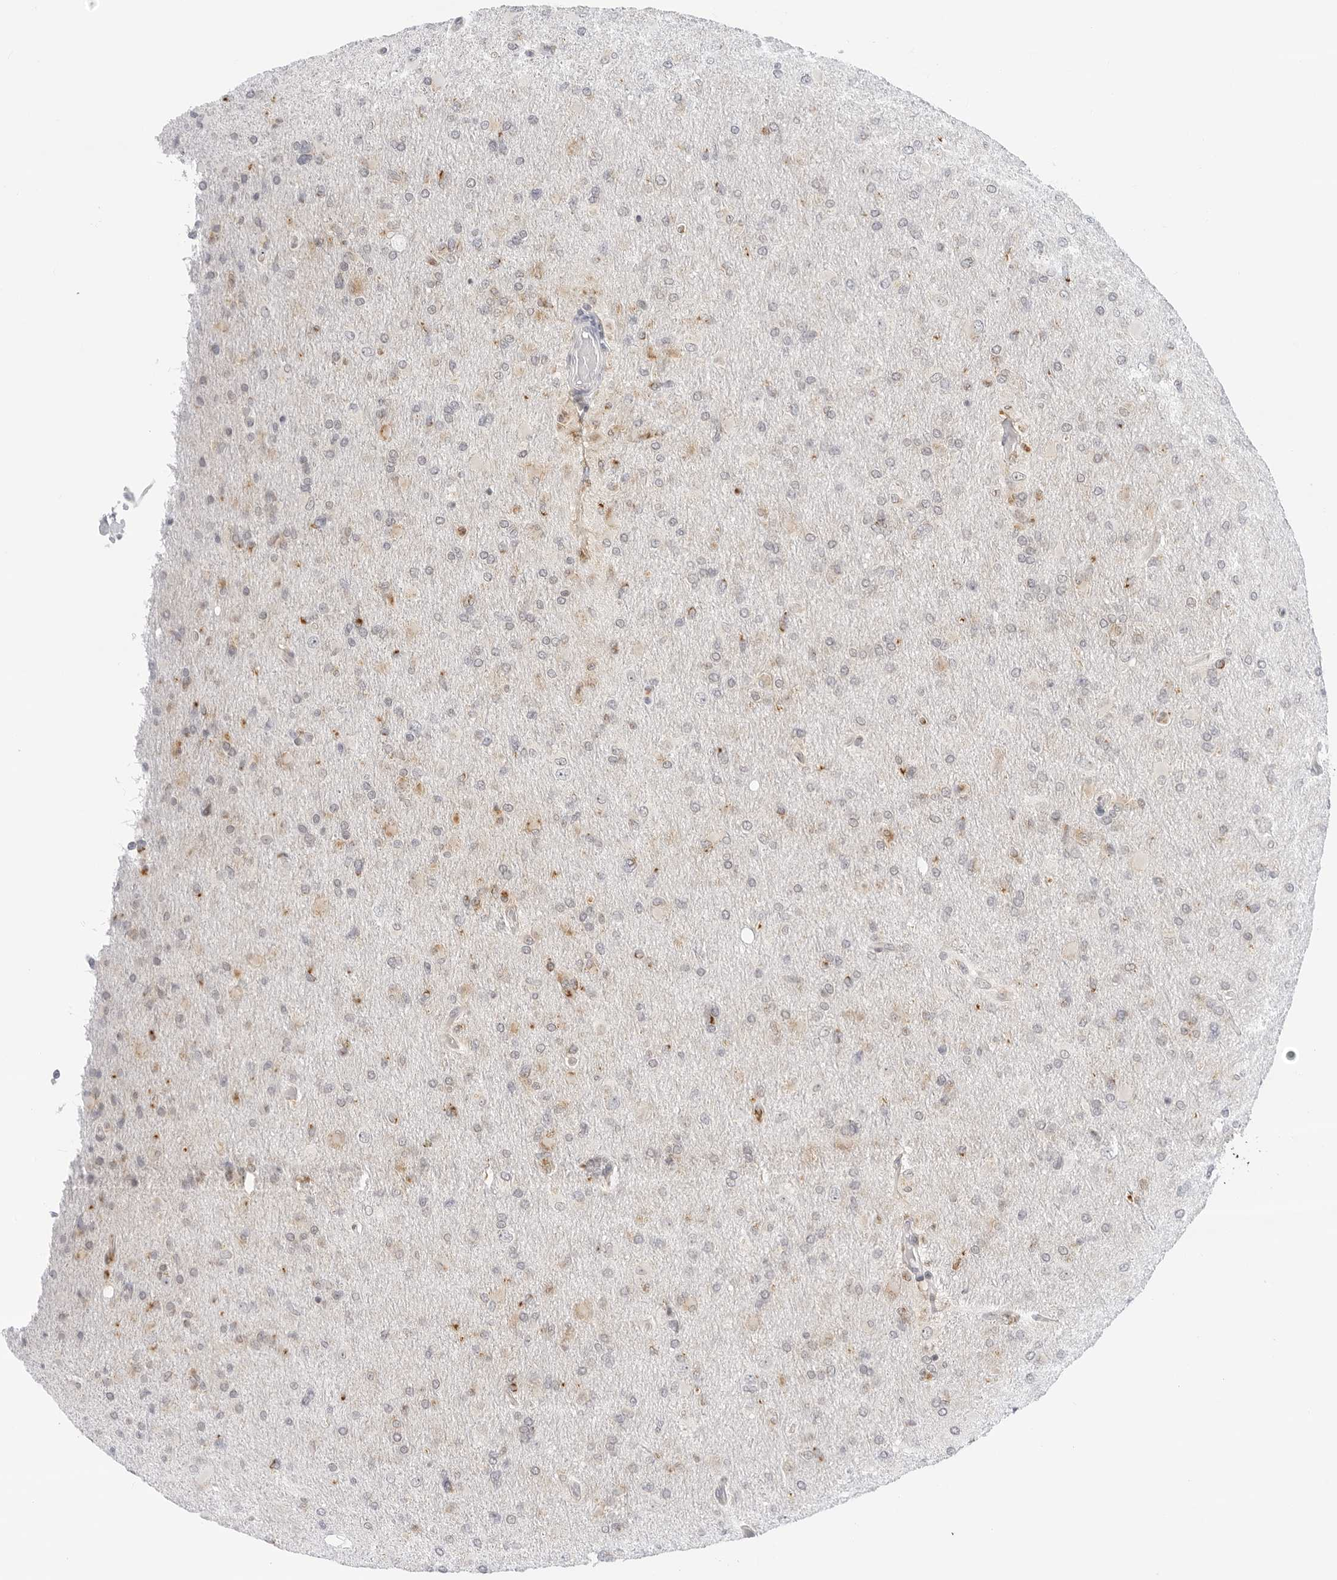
{"staining": {"intensity": "weak", "quantity": "<25%", "location": "cytoplasmic/membranous"}, "tissue": "glioma", "cell_type": "Tumor cells", "image_type": "cancer", "snomed": [{"axis": "morphology", "description": "Glioma, malignant, High grade"}, {"axis": "topography", "description": "Cerebral cortex"}], "caption": "Immunohistochemistry (IHC) of human glioma displays no positivity in tumor cells.", "gene": "CIART", "patient": {"sex": "female", "age": 36}}